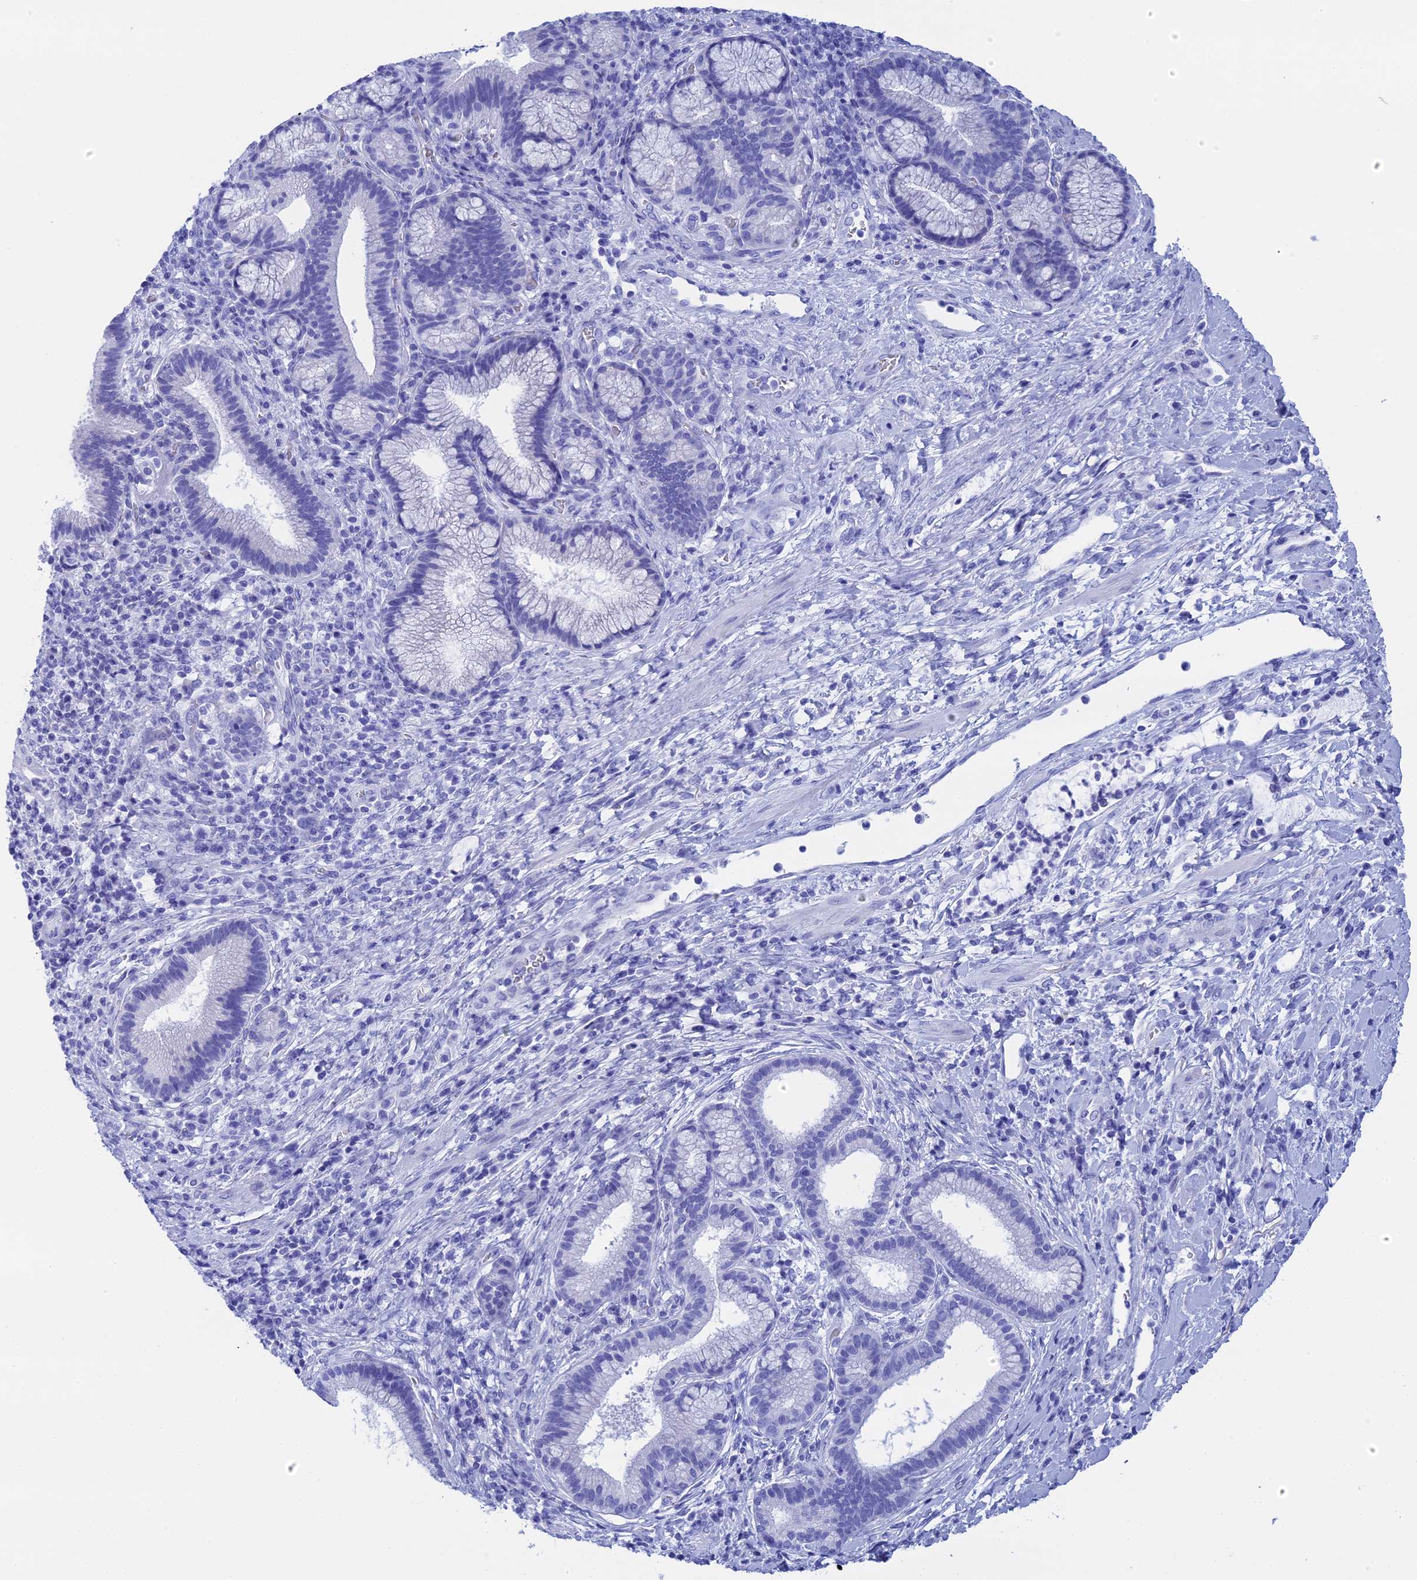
{"staining": {"intensity": "negative", "quantity": "none", "location": "none"}, "tissue": "pancreatic cancer", "cell_type": "Tumor cells", "image_type": "cancer", "snomed": [{"axis": "morphology", "description": "Normal tissue, NOS"}, {"axis": "morphology", "description": "Adenocarcinoma, NOS"}, {"axis": "topography", "description": "Pancreas"}], "caption": "The immunohistochemistry micrograph has no significant expression in tumor cells of pancreatic cancer tissue.", "gene": "TEX101", "patient": {"sex": "female", "age": 55}}